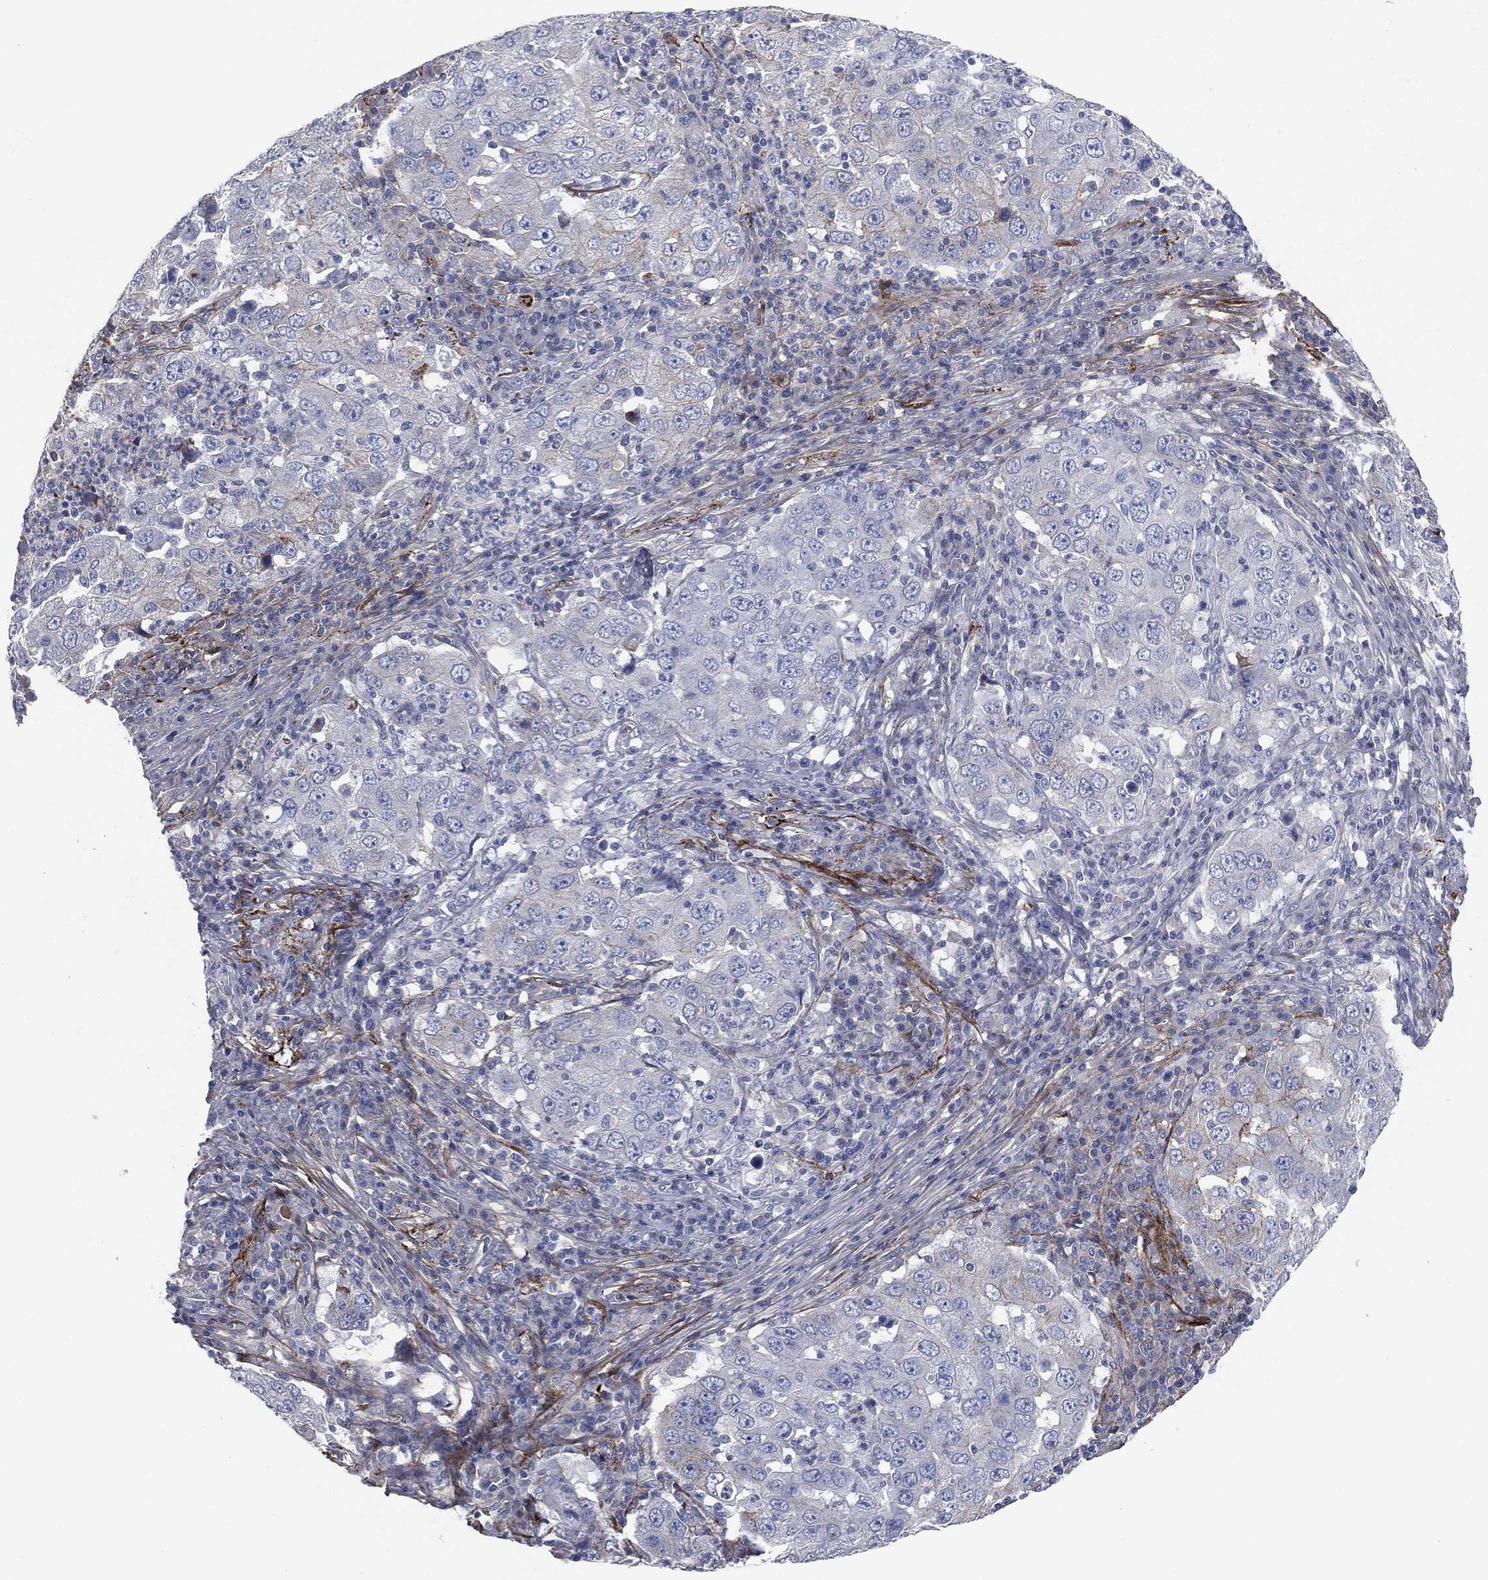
{"staining": {"intensity": "negative", "quantity": "none", "location": "none"}, "tissue": "lung cancer", "cell_type": "Tumor cells", "image_type": "cancer", "snomed": [{"axis": "morphology", "description": "Adenocarcinoma, NOS"}, {"axis": "topography", "description": "Lung"}], "caption": "An IHC image of lung adenocarcinoma is shown. There is no staining in tumor cells of lung adenocarcinoma.", "gene": "APOB", "patient": {"sex": "male", "age": 73}}